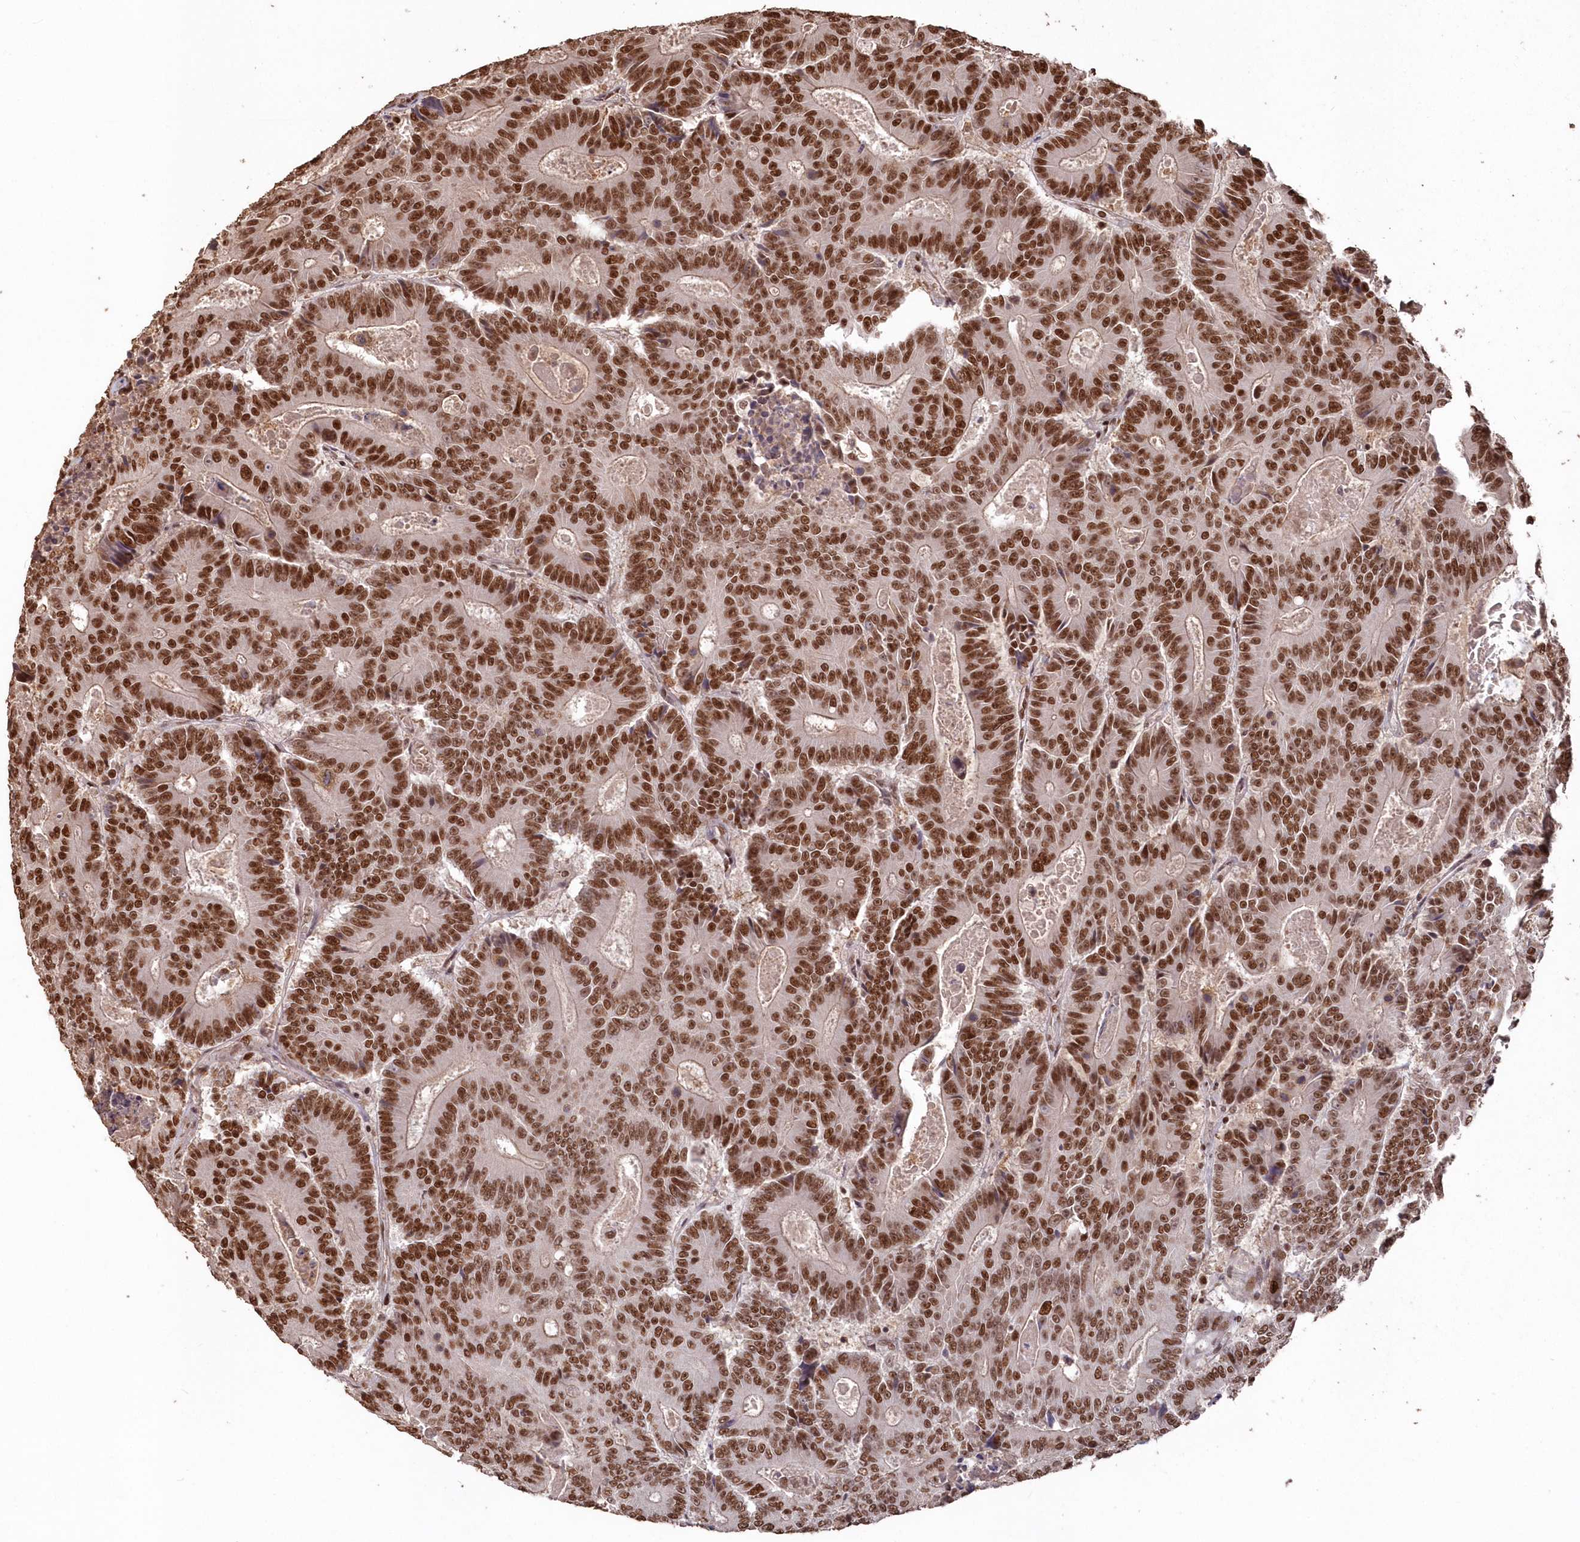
{"staining": {"intensity": "strong", "quantity": ">75%", "location": "nuclear"}, "tissue": "colorectal cancer", "cell_type": "Tumor cells", "image_type": "cancer", "snomed": [{"axis": "morphology", "description": "Adenocarcinoma, NOS"}, {"axis": "topography", "description": "Colon"}], "caption": "Immunohistochemistry image of human colorectal cancer (adenocarcinoma) stained for a protein (brown), which reveals high levels of strong nuclear expression in approximately >75% of tumor cells.", "gene": "PDS5A", "patient": {"sex": "male", "age": 83}}